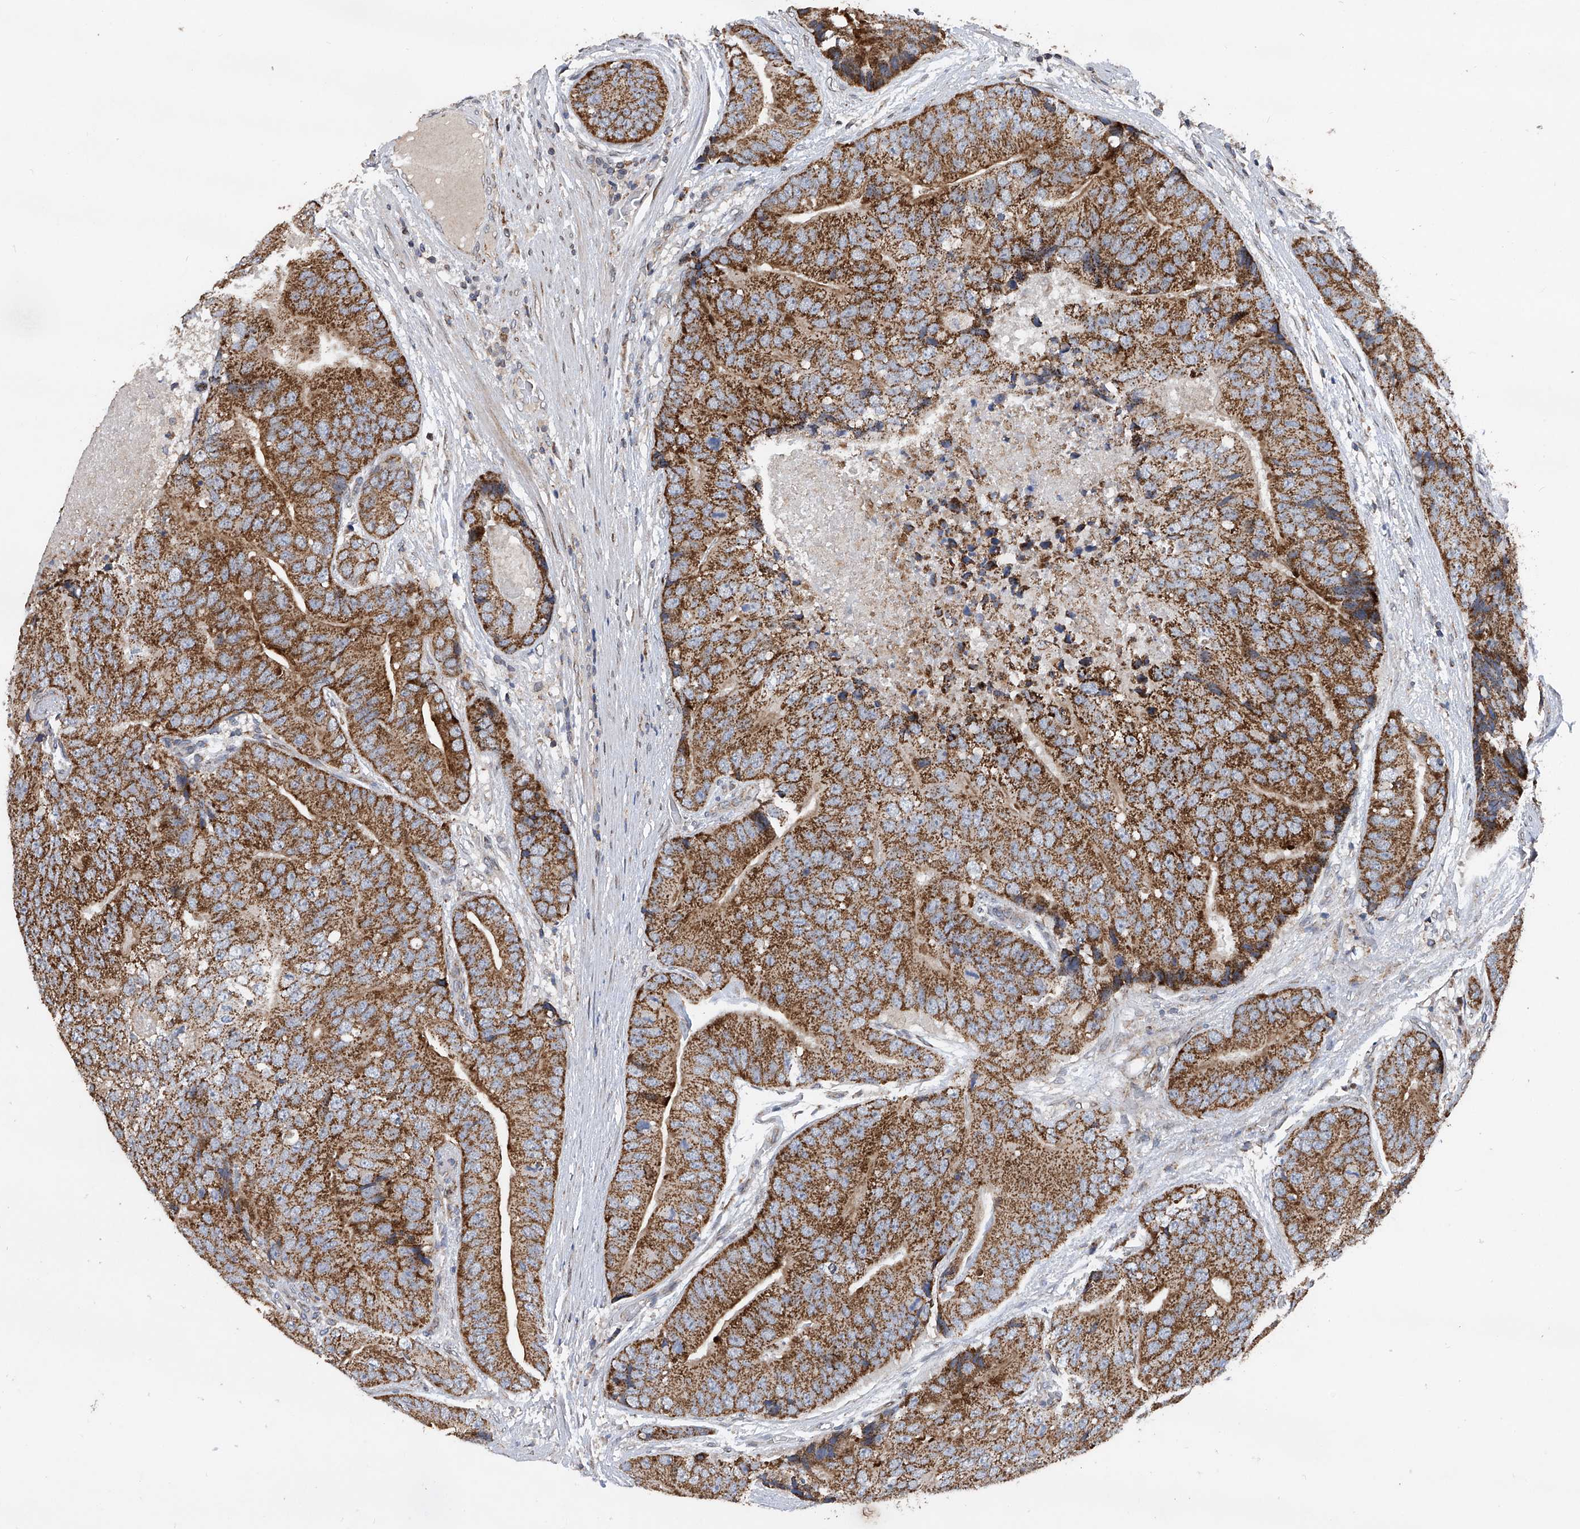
{"staining": {"intensity": "moderate", "quantity": ">75%", "location": "cytoplasmic/membranous"}, "tissue": "prostate cancer", "cell_type": "Tumor cells", "image_type": "cancer", "snomed": [{"axis": "morphology", "description": "Adenocarcinoma, High grade"}, {"axis": "topography", "description": "Prostate"}], "caption": "Human prostate cancer (high-grade adenocarcinoma) stained with a brown dye displays moderate cytoplasmic/membranous positive positivity in approximately >75% of tumor cells.", "gene": "BCKDHB", "patient": {"sex": "male", "age": 70}}